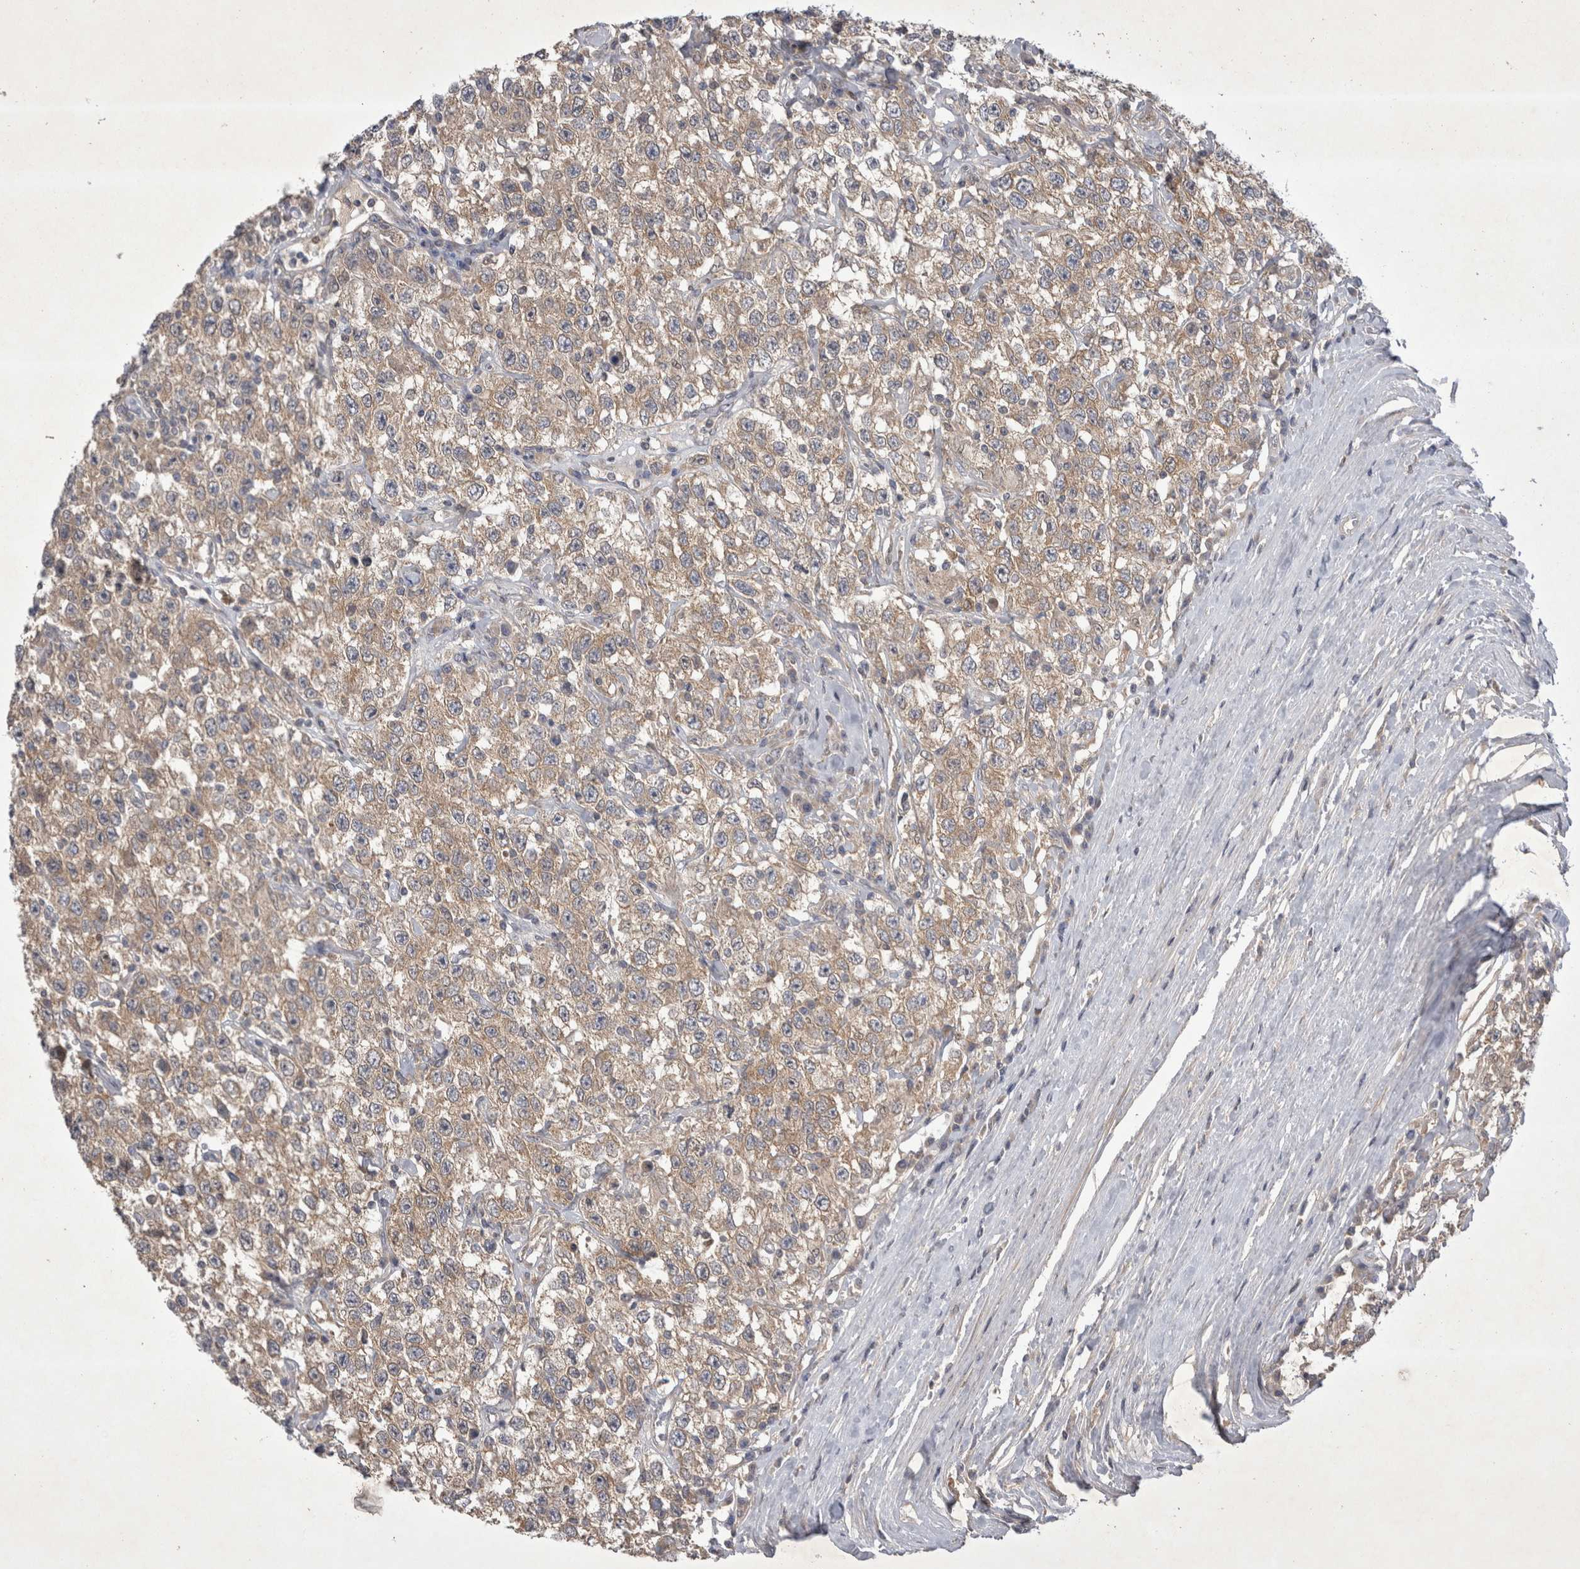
{"staining": {"intensity": "weak", "quantity": ">75%", "location": "cytoplasmic/membranous"}, "tissue": "testis cancer", "cell_type": "Tumor cells", "image_type": "cancer", "snomed": [{"axis": "morphology", "description": "Seminoma, NOS"}, {"axis": "topography", "description": "Testis"}], "caption": "Protein analysis of seminoma (testis) tissue displays weak cytoplasmic/membranous positivity in approximately >75% of tumor cells.", "gene": "SRD5A3", "patient": {"sex": "male", "age": 41}}